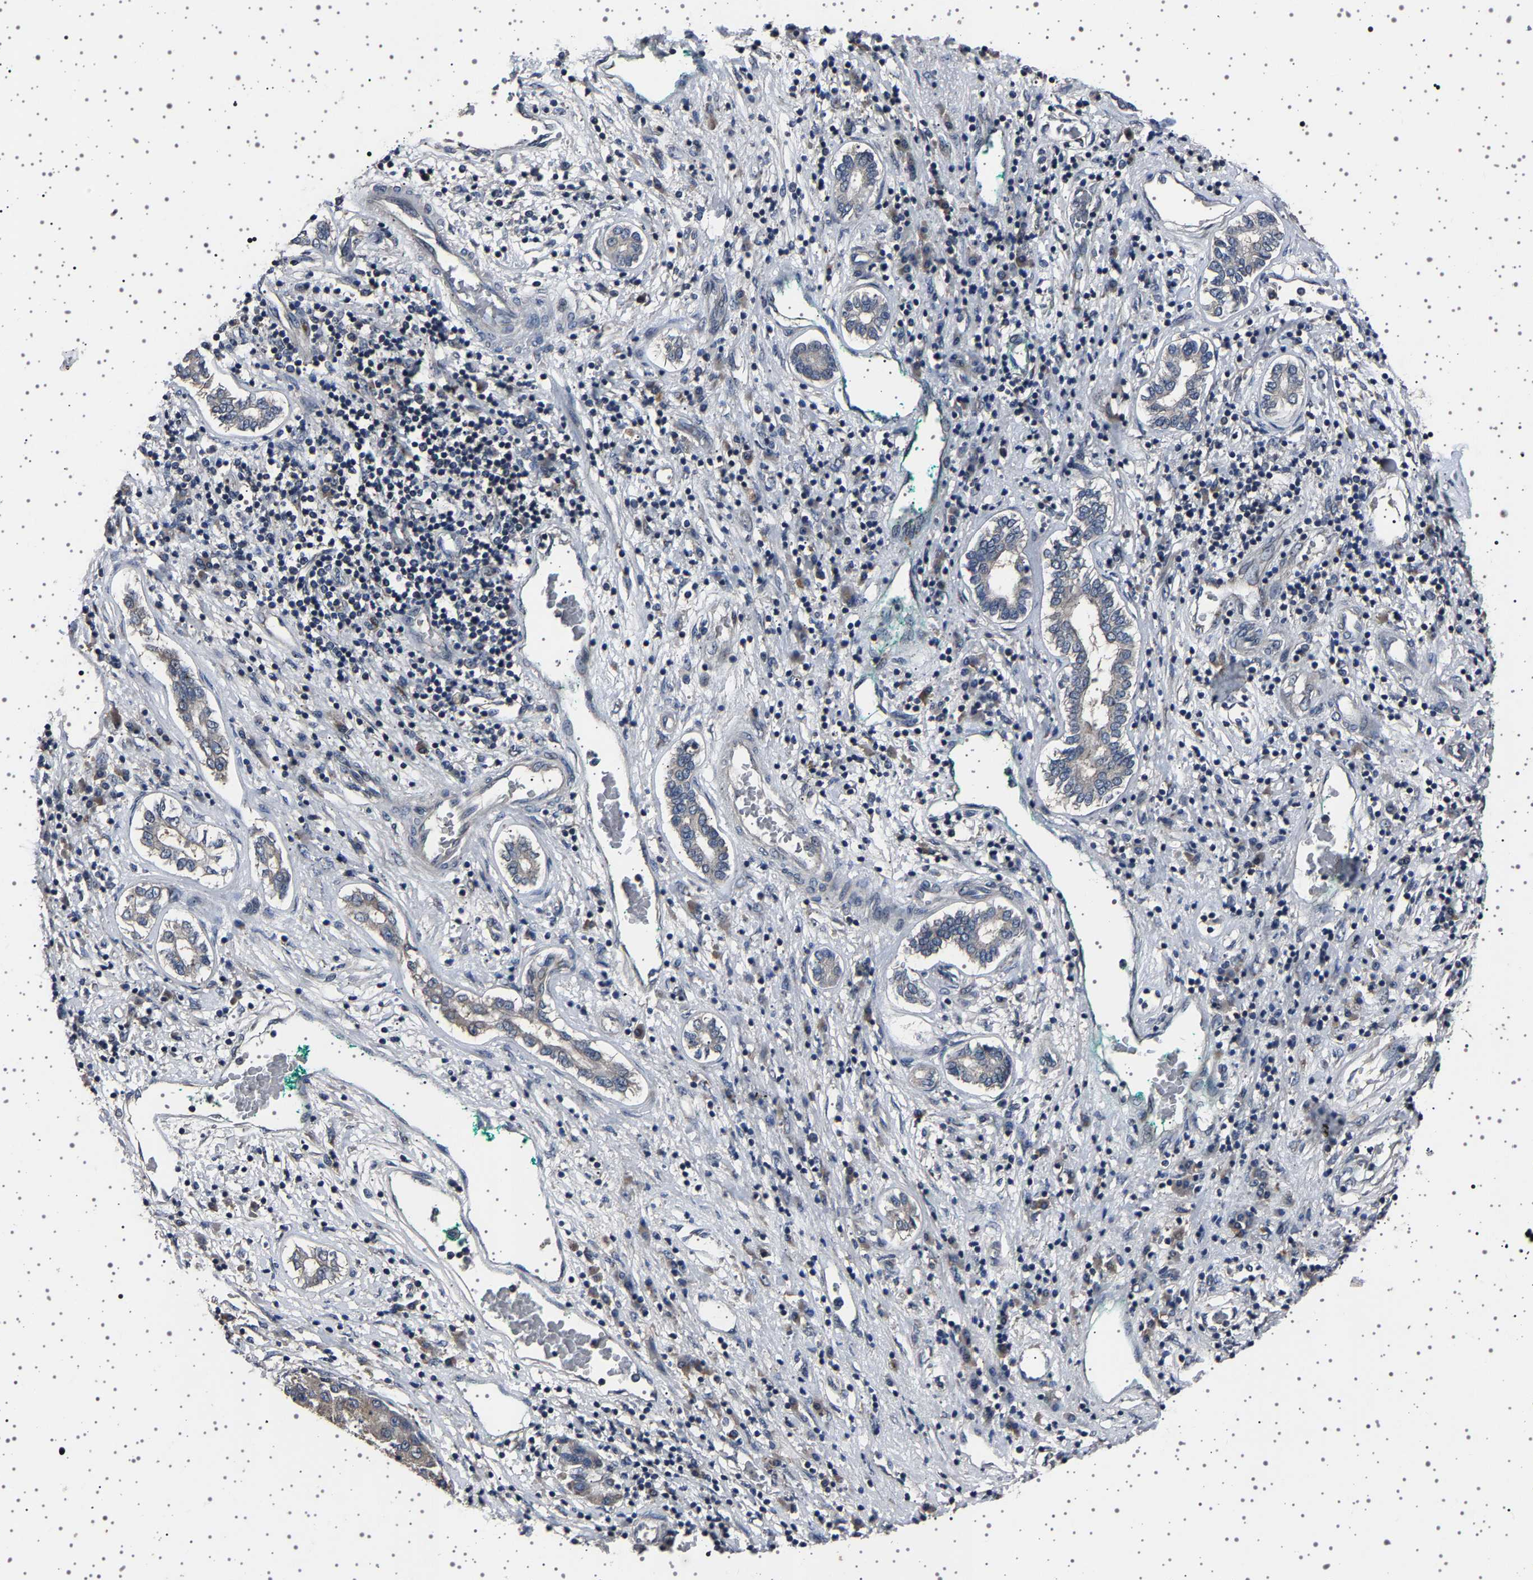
{"staining": {"intensity": "weak", "quantity": "<25%", "location": "cytoplasmic/membranous"}, "tissue": "liver cancer", "cell_type": "Tumor cells", "image_type": "cancer", "snomed": [{"axis": "morphology", "description": "Carcinoma, Hepatocellular, NOS"}, {"axis": "topography", "description": "Liver"}], "caption": "Tumor cells show no significant protein positivity in hepatocellular carcinoma (liver).", "gene": "NCKAP1", "patient": {"sex": "male", "age": 65}}